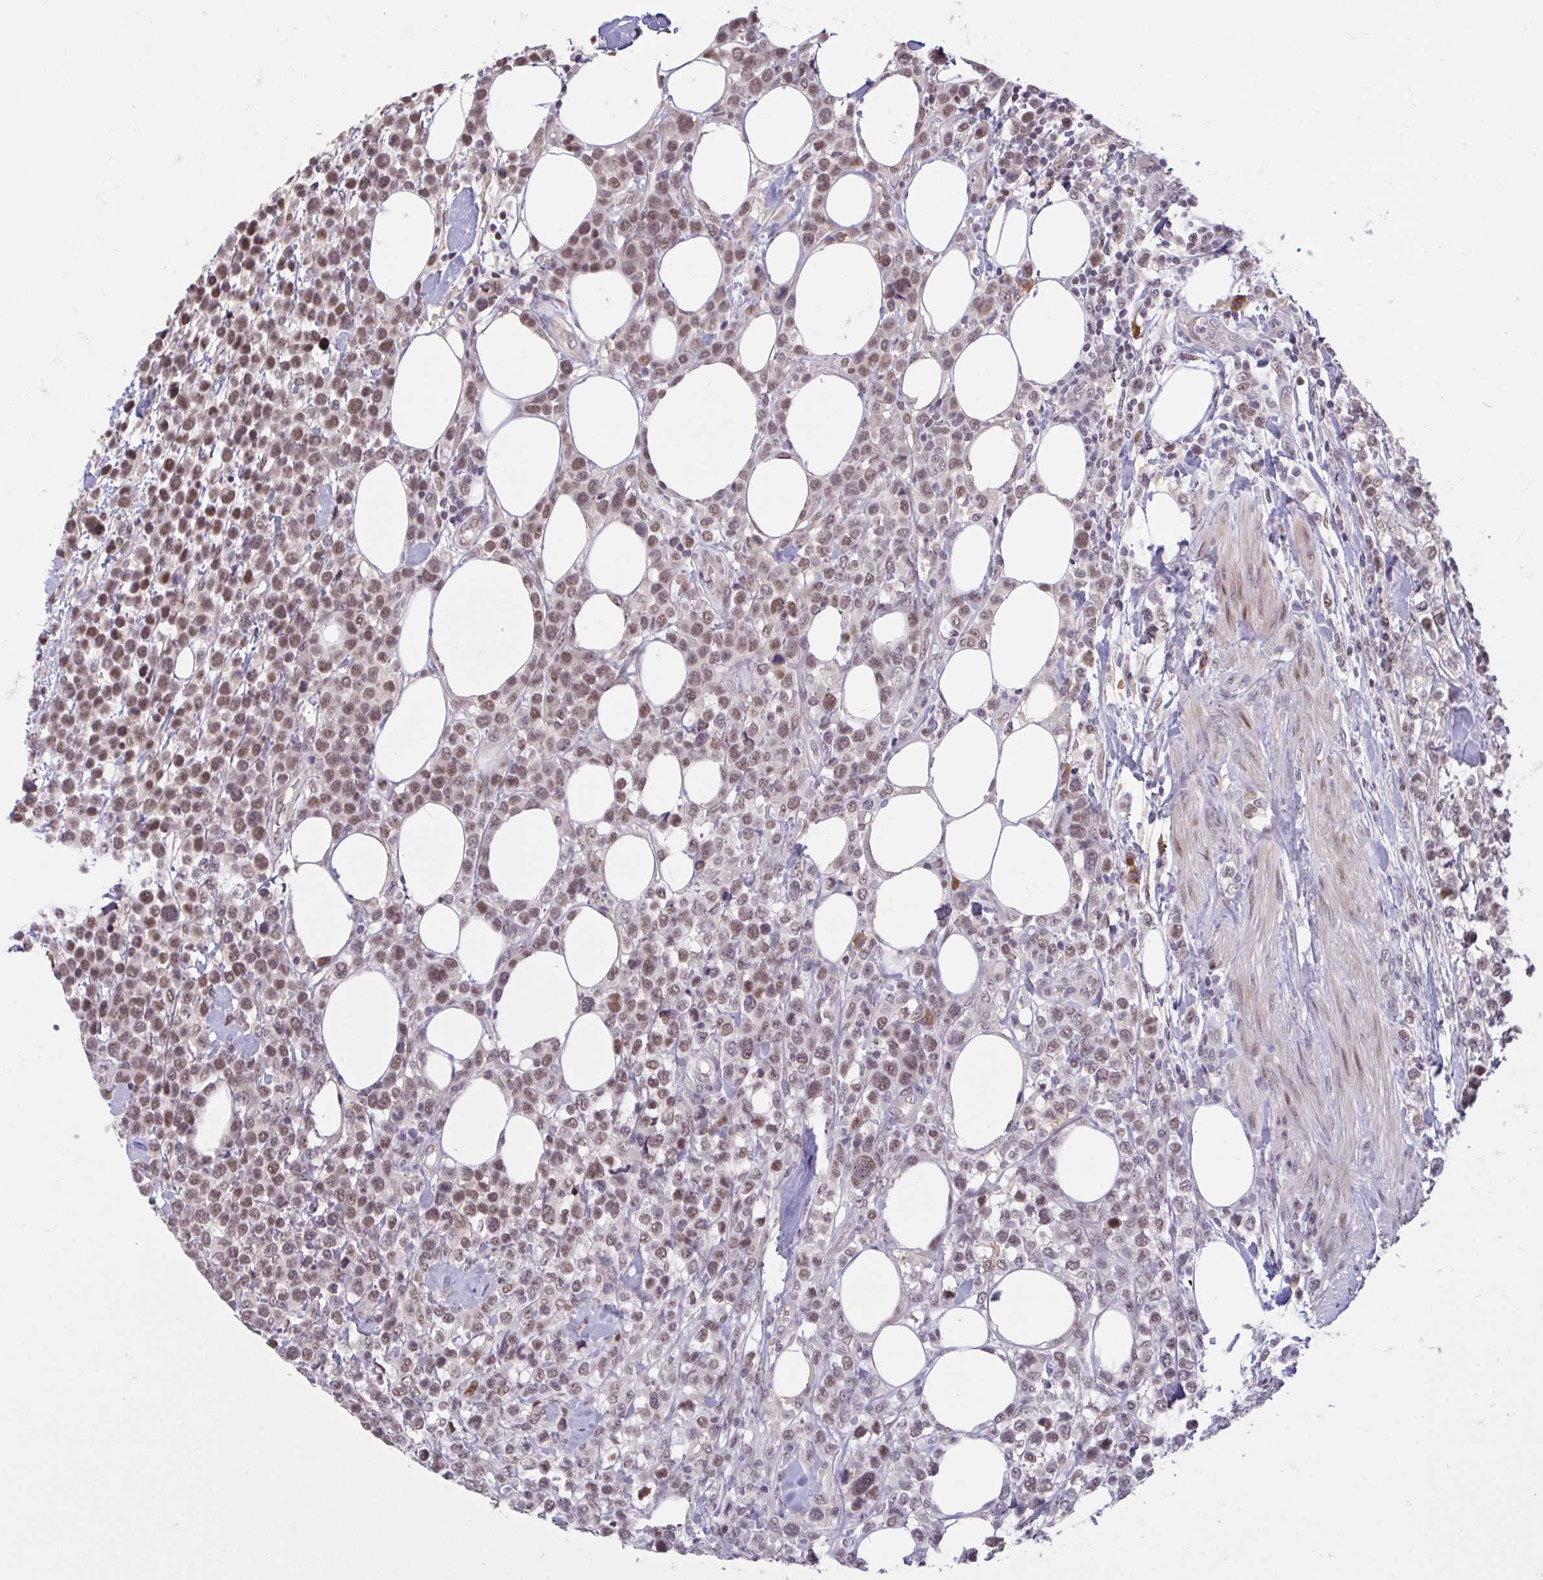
{"staining": {"intensity": "moderate", "quantity": ">75%", "location": "nuclear"}, "tissue": "lymphoma", "cell_type": "Tumor cells", "image_type": "cancer", "snomed": [{"axis": "morphology", "description": "Malignant lymphoma, non-Hodgkin's type, High grade"}, {"axis": "topography", "description": "Soft tissue"}], "caption": "A brown stain shows moderate nuclear positivity of a protein in human lymphoma tumor cells.", "gene": "ZNF414", "patient": {"sex": "female", "age": 56}}